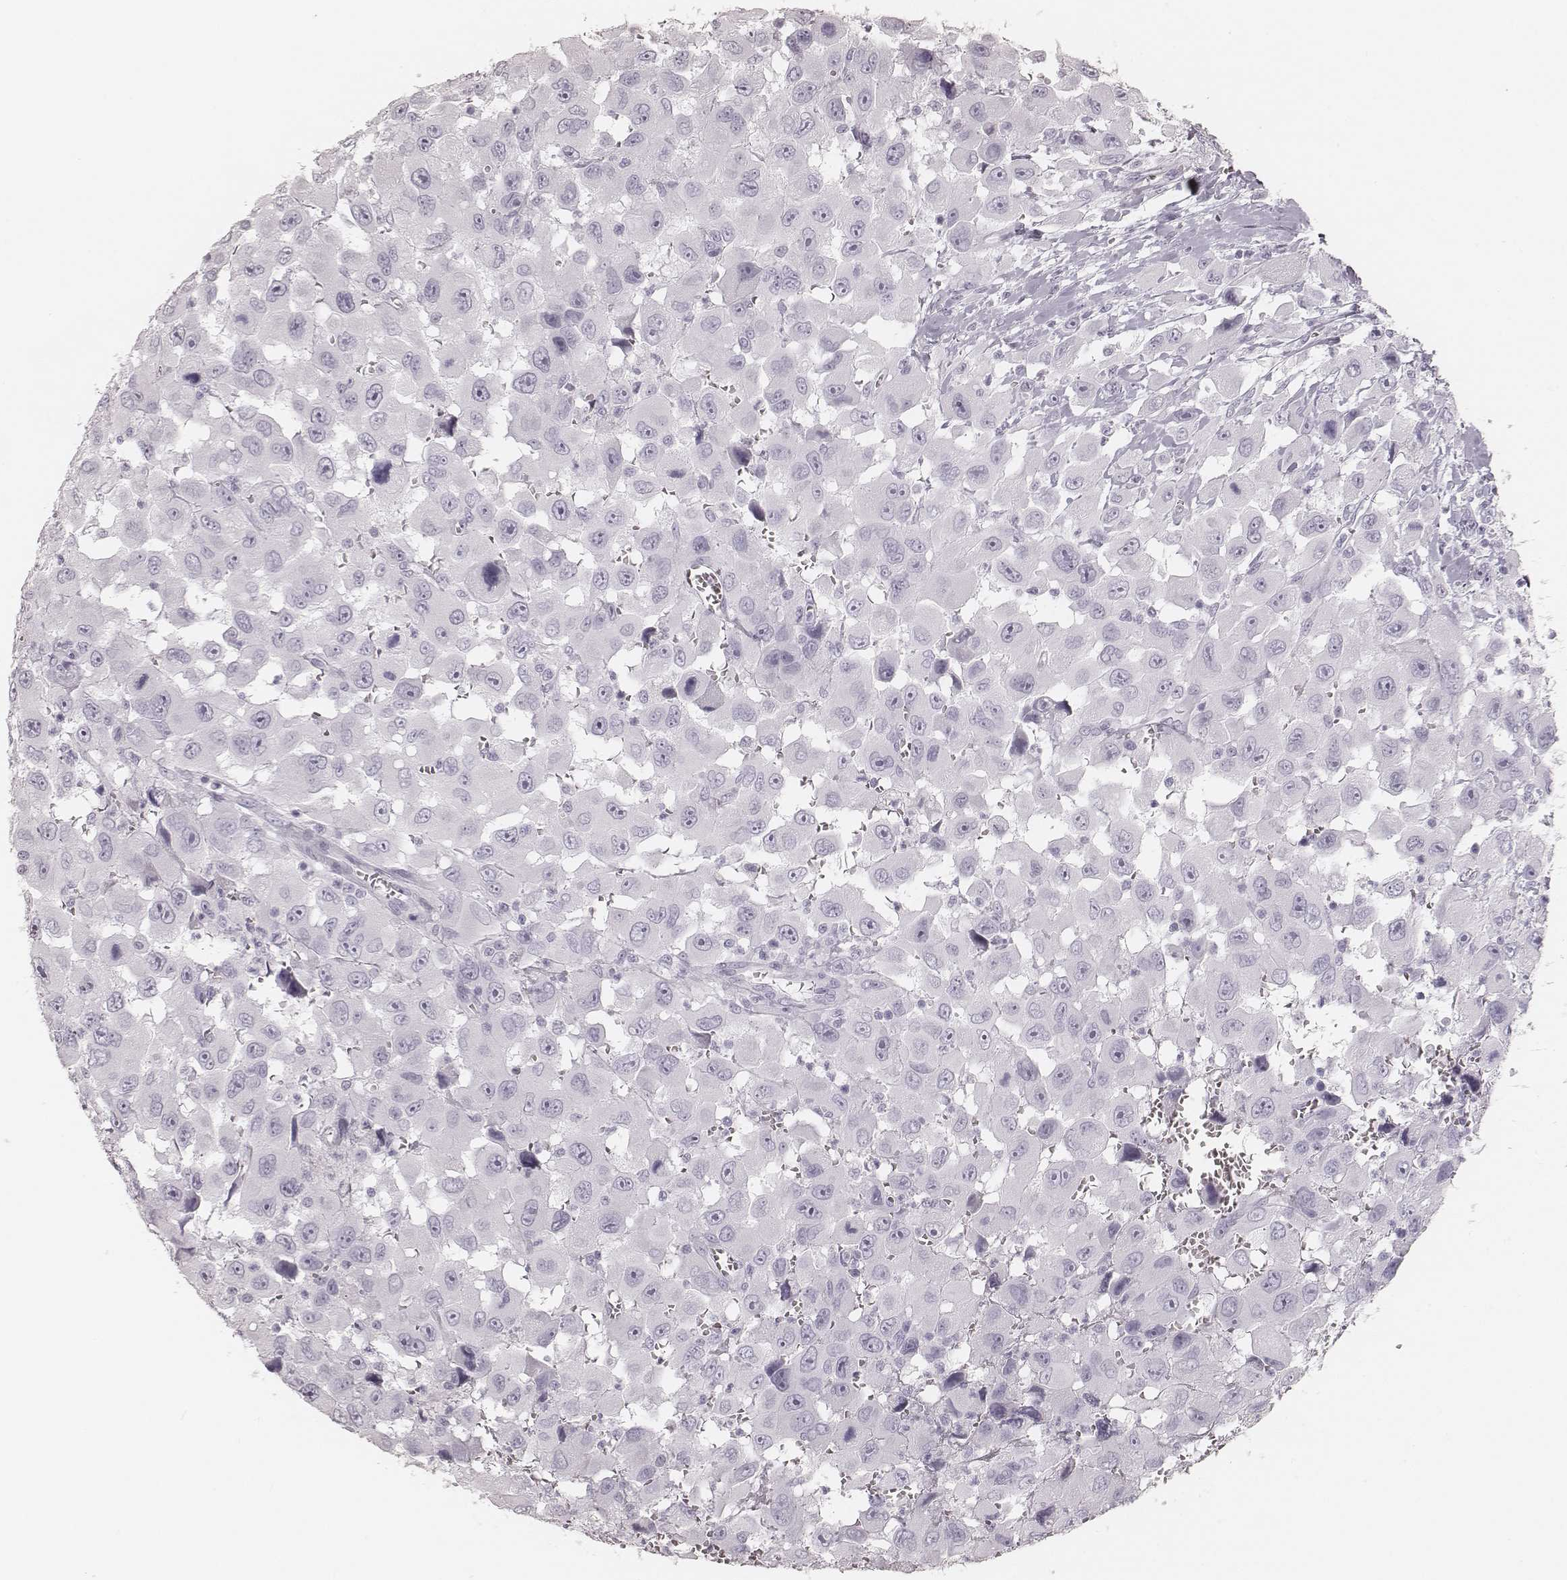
{"staining": {"intensity": "negative", "quantity": "none", "location": "none"}, "tissue": "head and neck cancer", "cell_type": "Tumor cells", "image_type": "cancer", "snomed": [{"axis": "morphology", "description": "Squamous cell carcinoma, NOS"}, {"axis": "morphology", "description": "Squamous cell carcinoma, metastatic, NOS"}, {"axis": "topography", "description": "Oral tissue"}, {"axis": "topography", "description": "Head-Neck"}], "caption": "Tumor cells are negative for brown protein staining in head and neck squamous cell carcinoma. (DAB (3,3'-diaminobenzidine) IHC, high magnification).", "gene": "KRT82", "patient": {"sex": "female", "age": 85}}